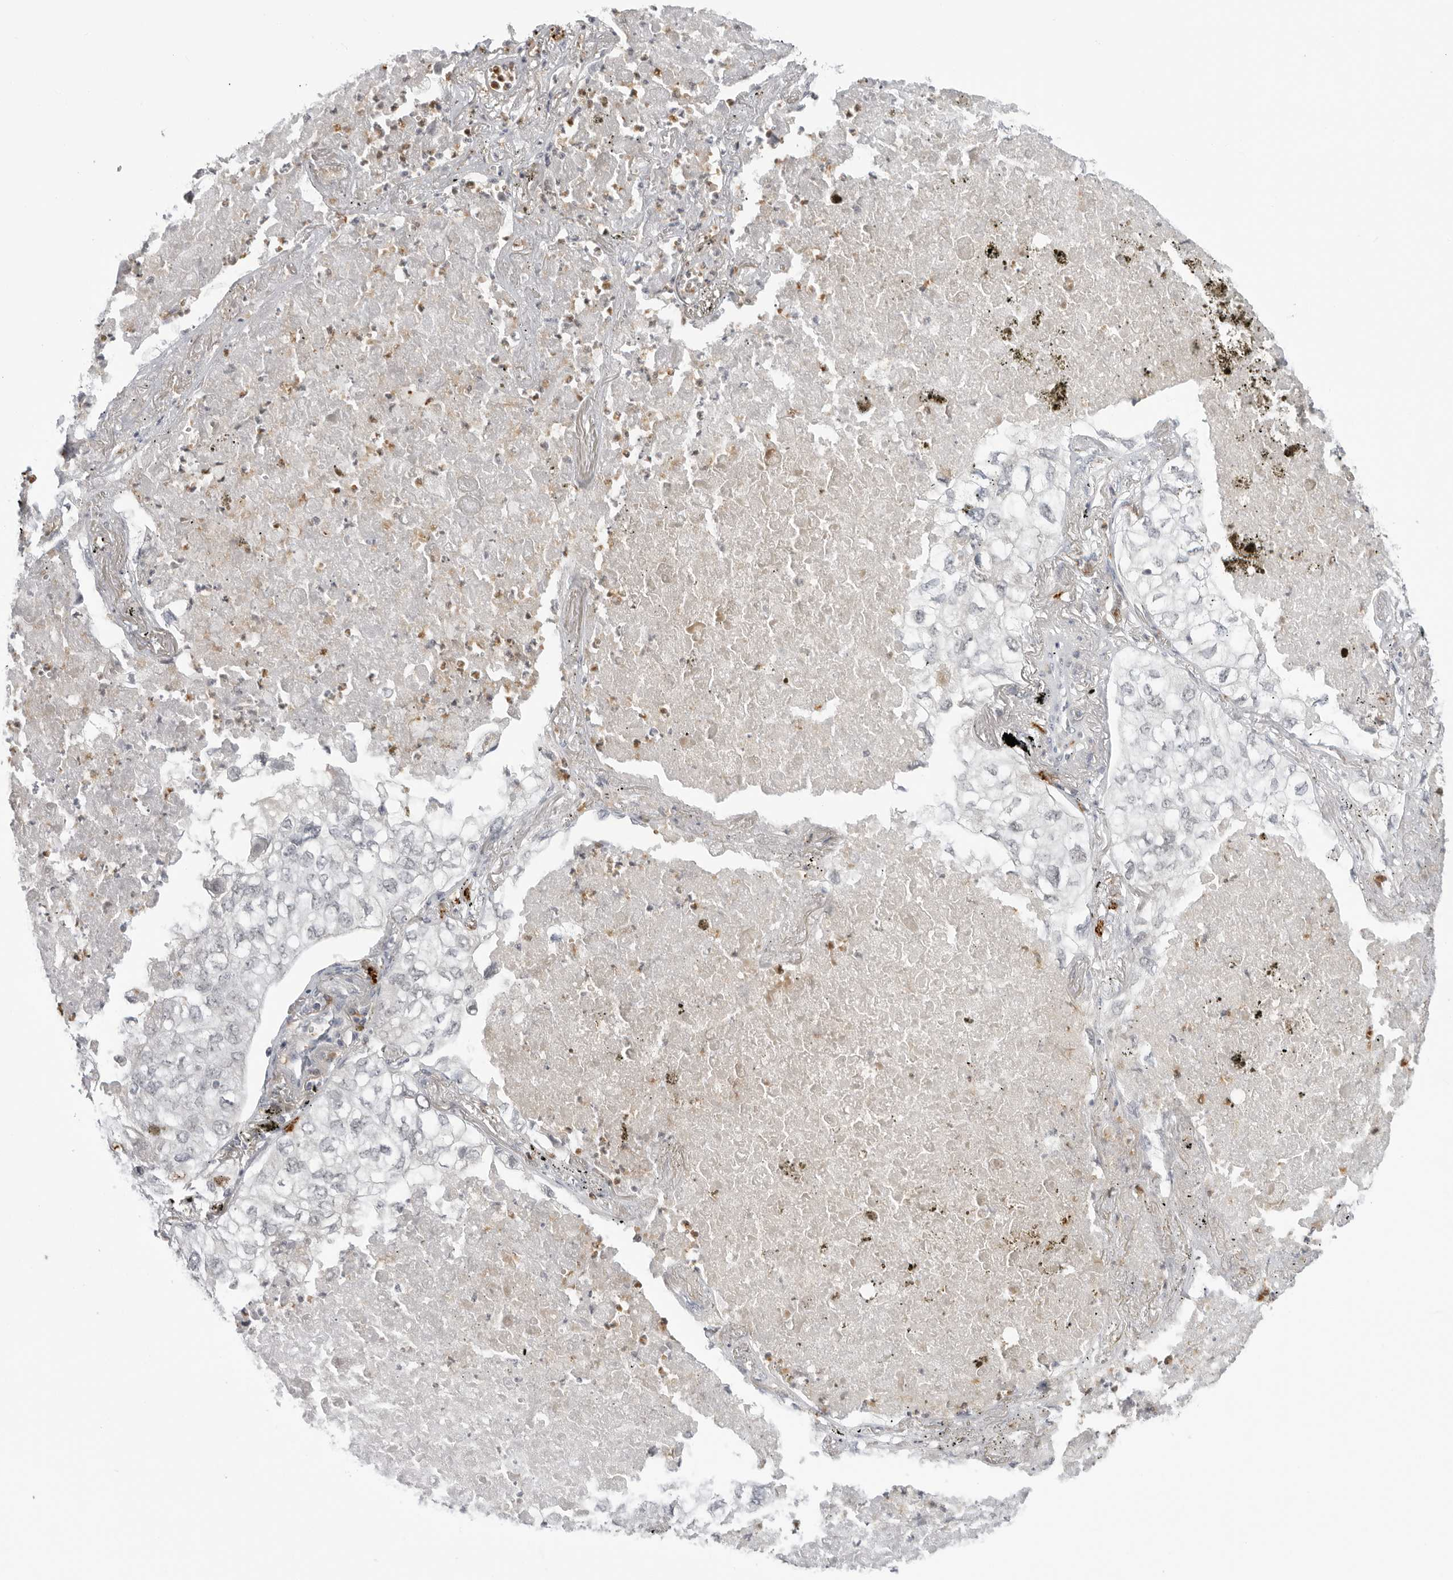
{"staining": {"intensity": "negative", "quantity": "none", "location": "none"}, "tissue": "lung cancer", "cell_type": "Tumor cells", "image_type": "cancer", "snomed": [{"axis": "morphology", "description": "Adenocarcinoma, NOS"}, {"axis": "topography", "description": "Lung"}], "caption": "Lung cancer (adenocarcinoma) stained for a protein using IHC shows no expression tumor cells.", "gene": "SUGCT", "patient": {"sex": "male", "age": 65}}